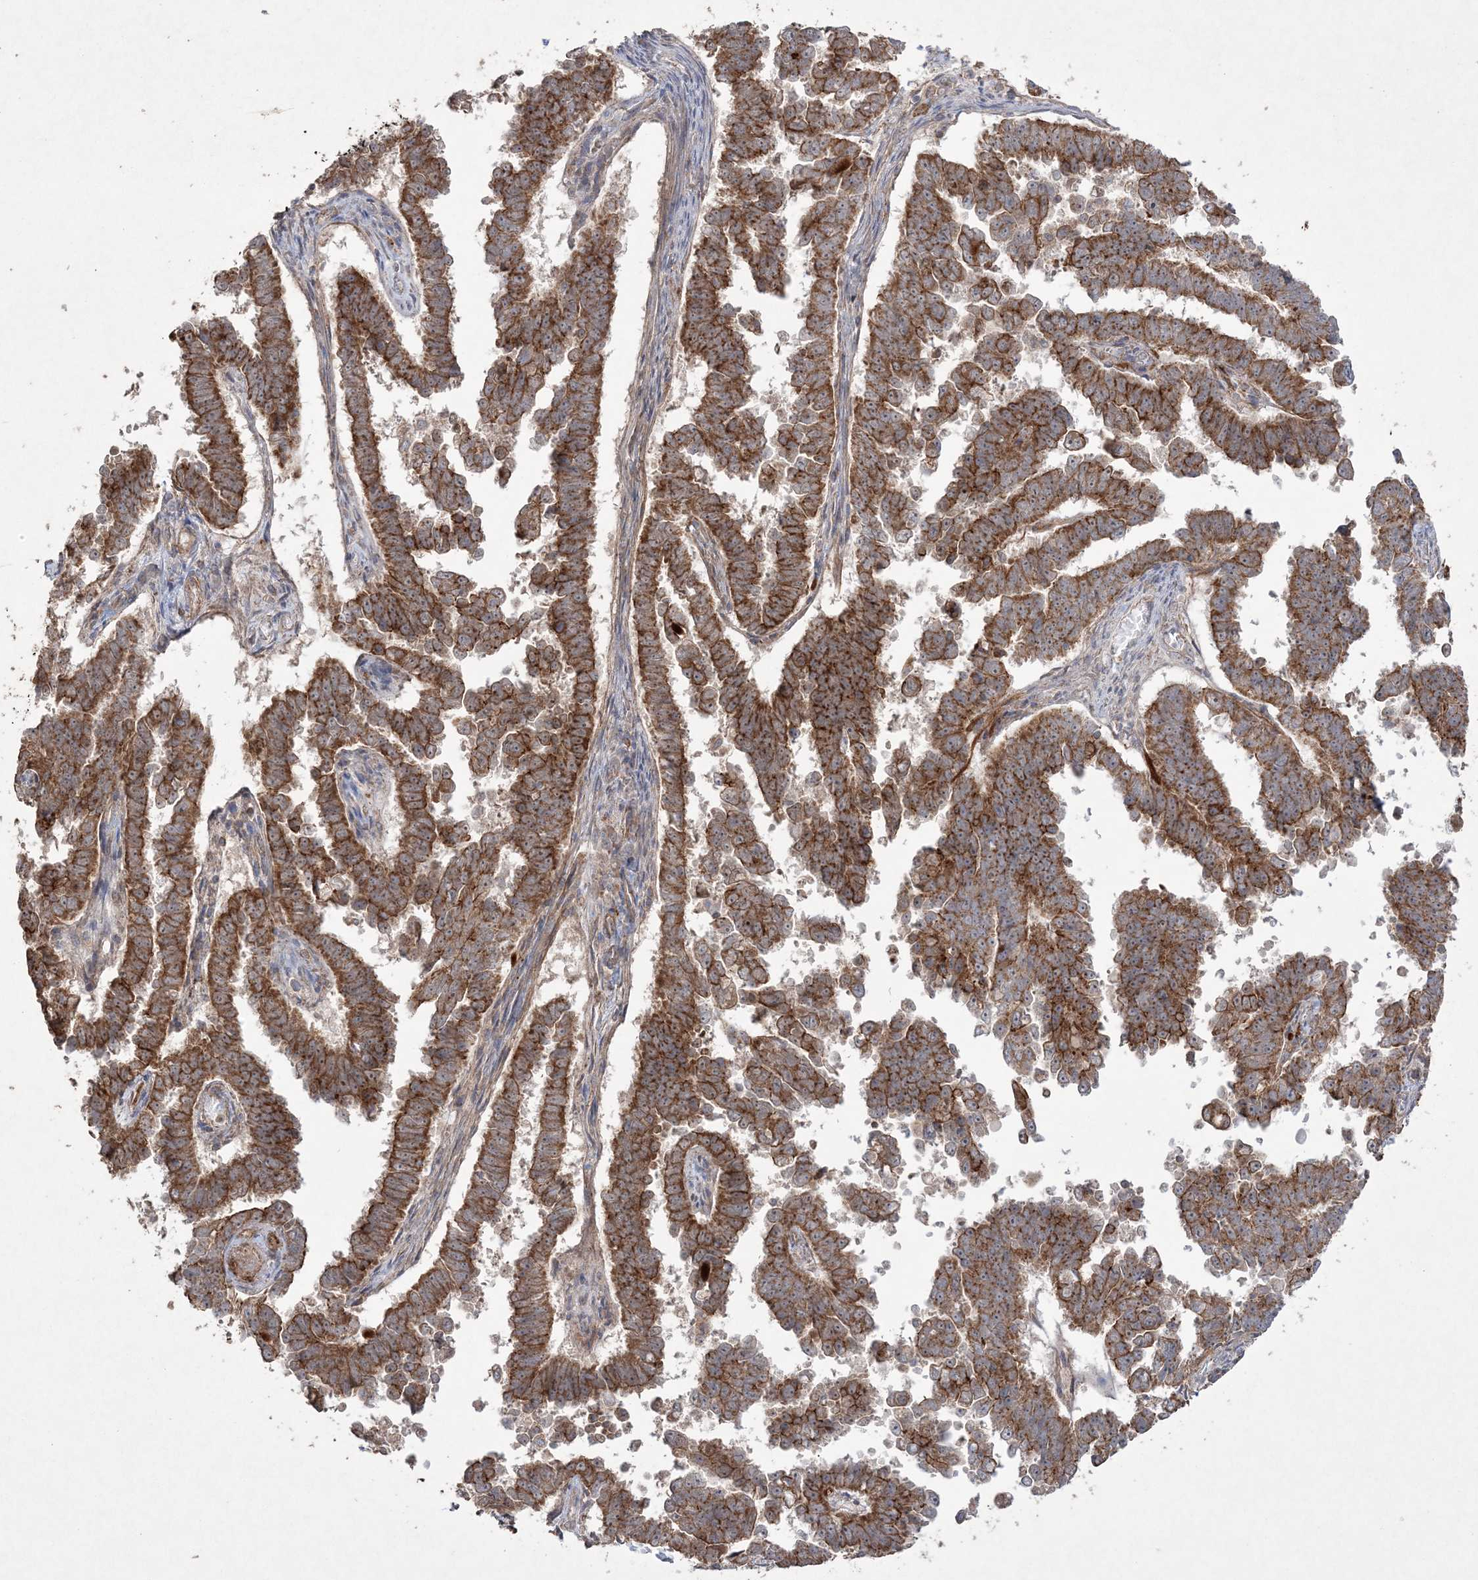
{"staining": {"intensity": "moderate", "quantity": ">75%", "location": "cytoplasmic/membranous"}, "tissue": "endometrial cancer", "cell_type": "Tumor cells", "image_type": "cancer", "snomed": [{"axis": "morphology", "description": "Adenocarcinoma, NOS"}, {"axis": "topography", "description": "Endometrium"}], "caption": "A brown stain highlights moderate cytoplasmic/membranous expression of a protein in endometrial adenocarcinoma tumor cells. The staining was performed using DAB (3,3'-diaminobenzidine) to visualize the protein expression in brown, while the nuclei were stained in blue with hematoxylin (Magnification: 20x).", "gene": "TTC7A", "patient": {"sex": "female", "age": 75}}